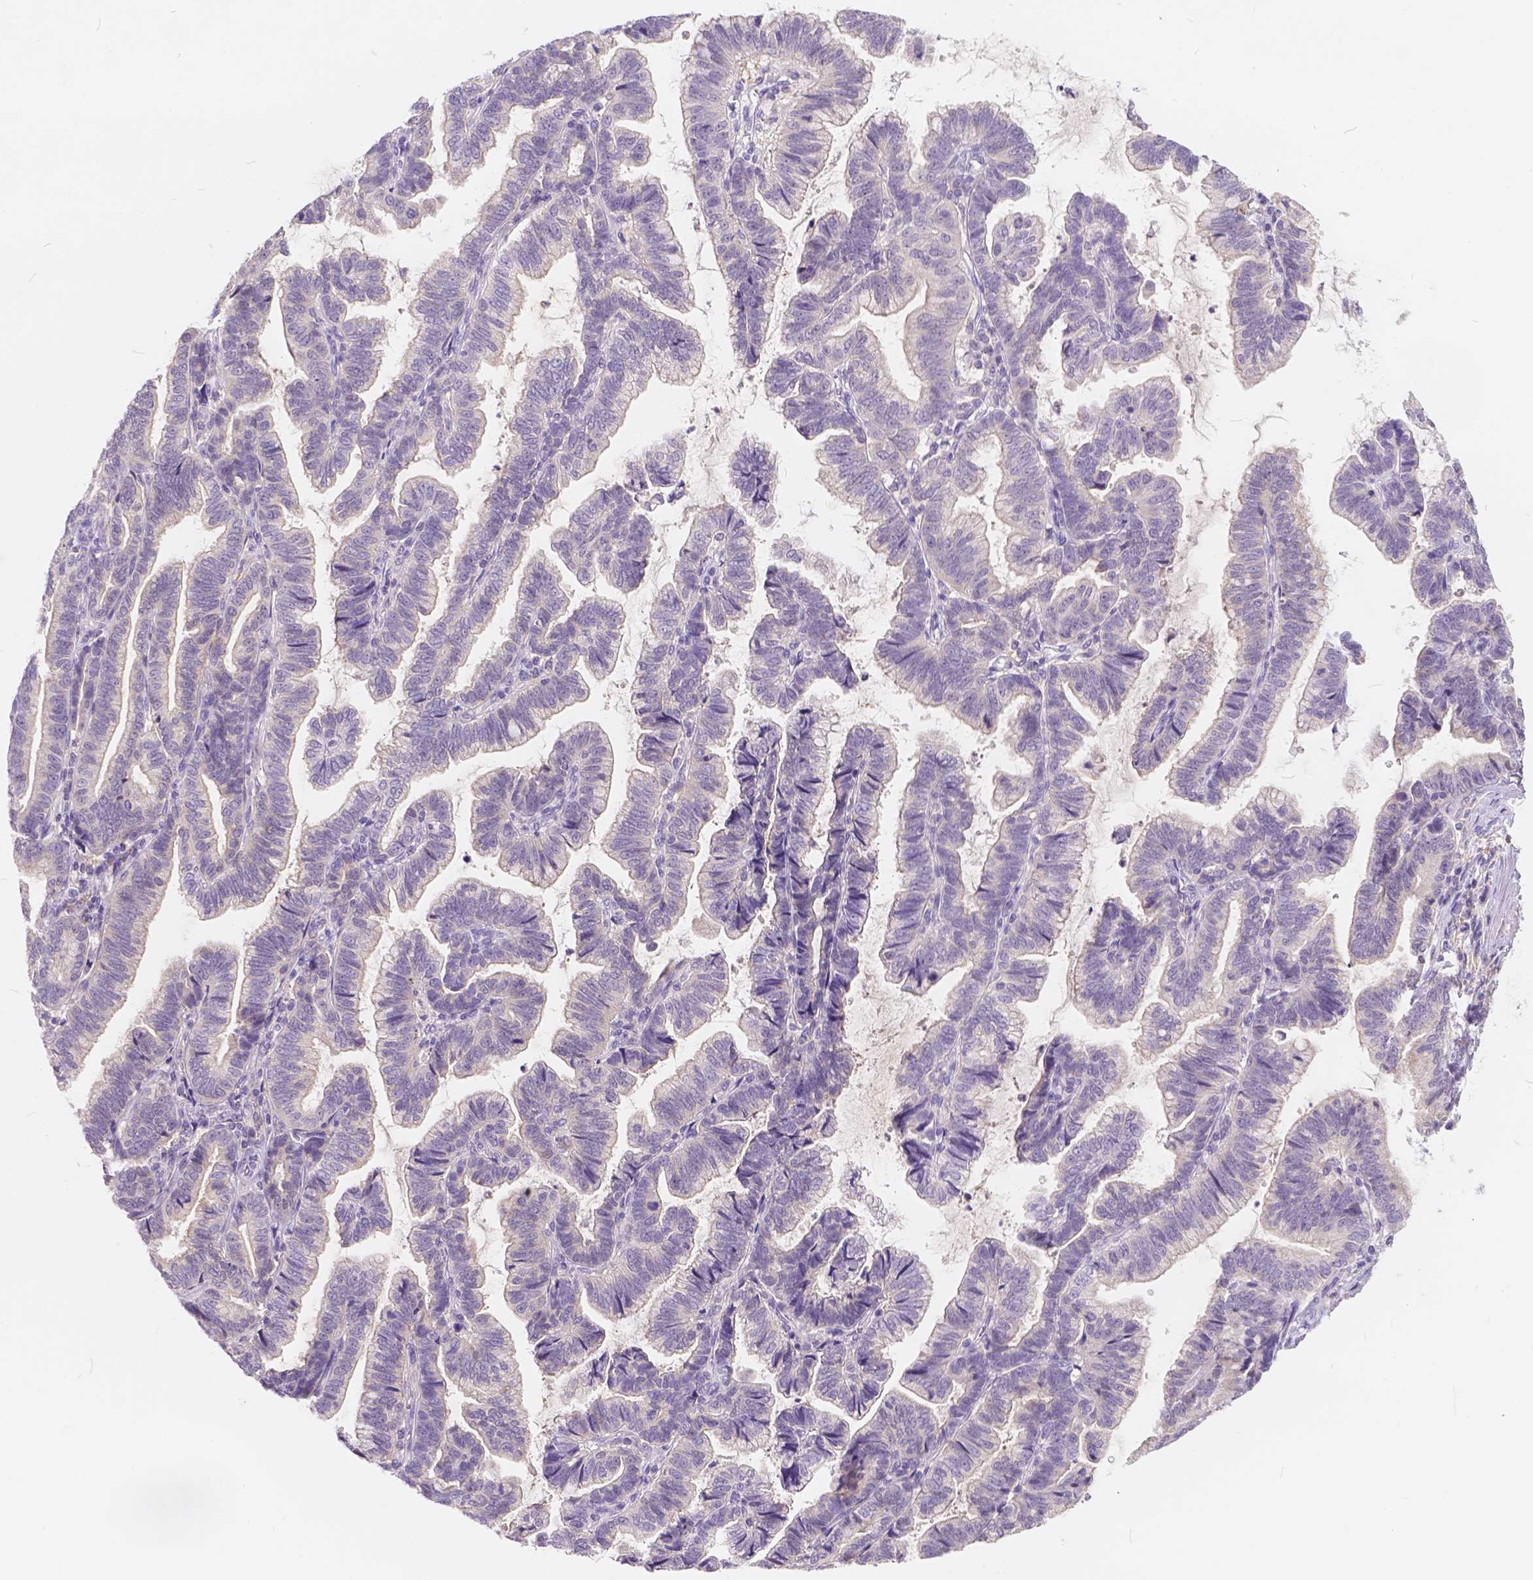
{"staining": {"intensity": "negative", "quantity": "none", "location": "none"}, "tissue": "stomach cancer", "cell_type": "Tumor cells", "image_type": "cancer", "snomed": [{"axis": "morphology", "description": "Adenocarcinoma, NOS"}, {"axis": "topography", "description": "Stomach"}], "caption": "Histopathology image shows no protein expression in tumor cells of stomach cancer (adenocarcinoma) tissue.", "gene": "PEX11G", "patient": {"sex": "male", "age": 83}}